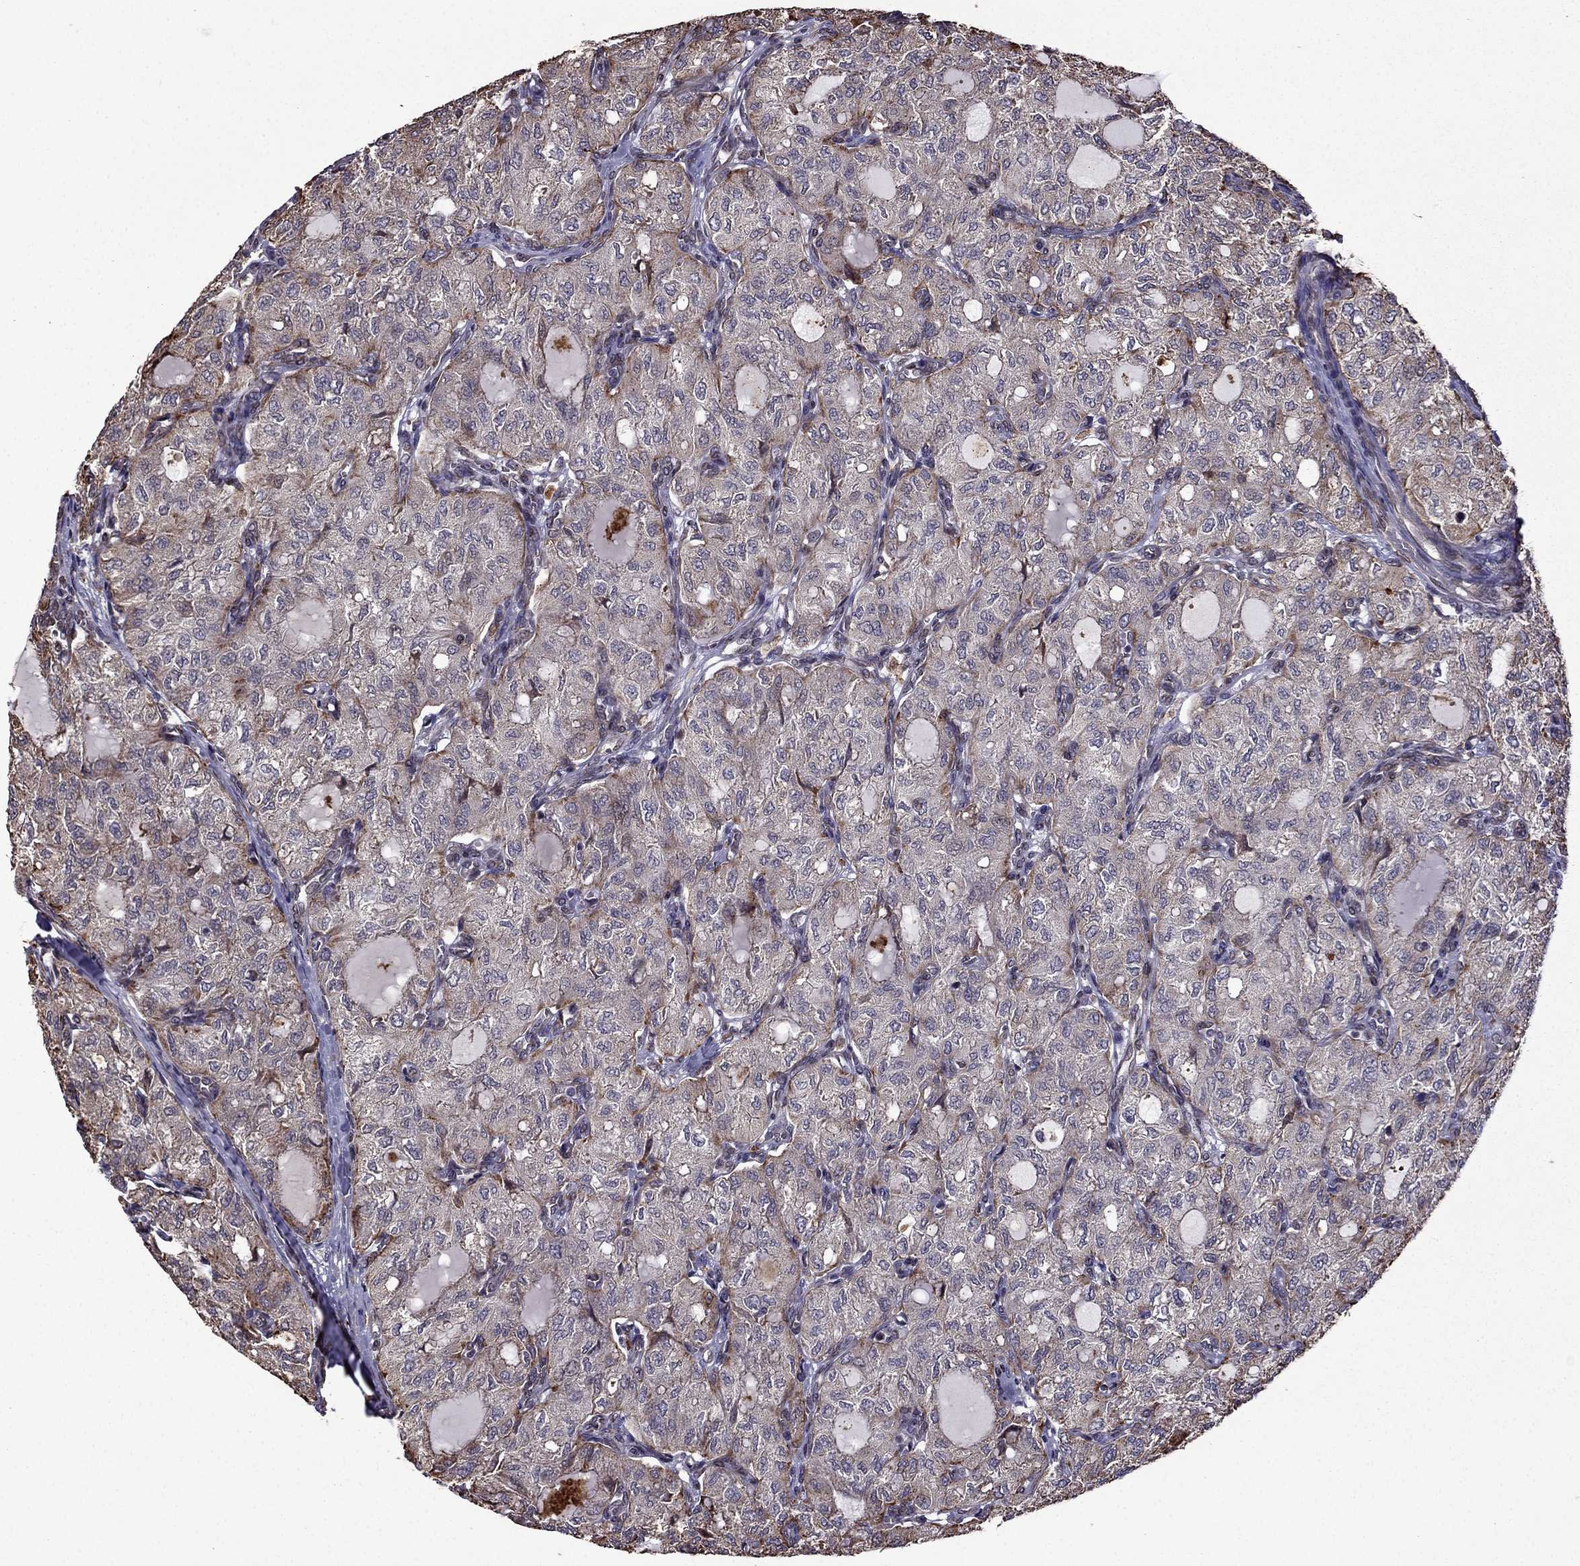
{"staining": {"intensity": "negative", "quantity": "none", "location": "none"}, "tissue": "thyroid cancer", "cell_type": "Tumor cells", "image_type": "cancer", "snomed": [{"axis": "morphology", "description": "Follicular adenoma carcinoma, NOS"}, {"axis": "topography", "description": "Thyroid gland"}], "caption": "Tumor cells show no significant positivity in thyroid cancer. (Immunohistochemistry (ihc), brightfield microscopy, high magnification).", "gene": "IKBIP", "patient": {"sex": "male", "age": 75}}